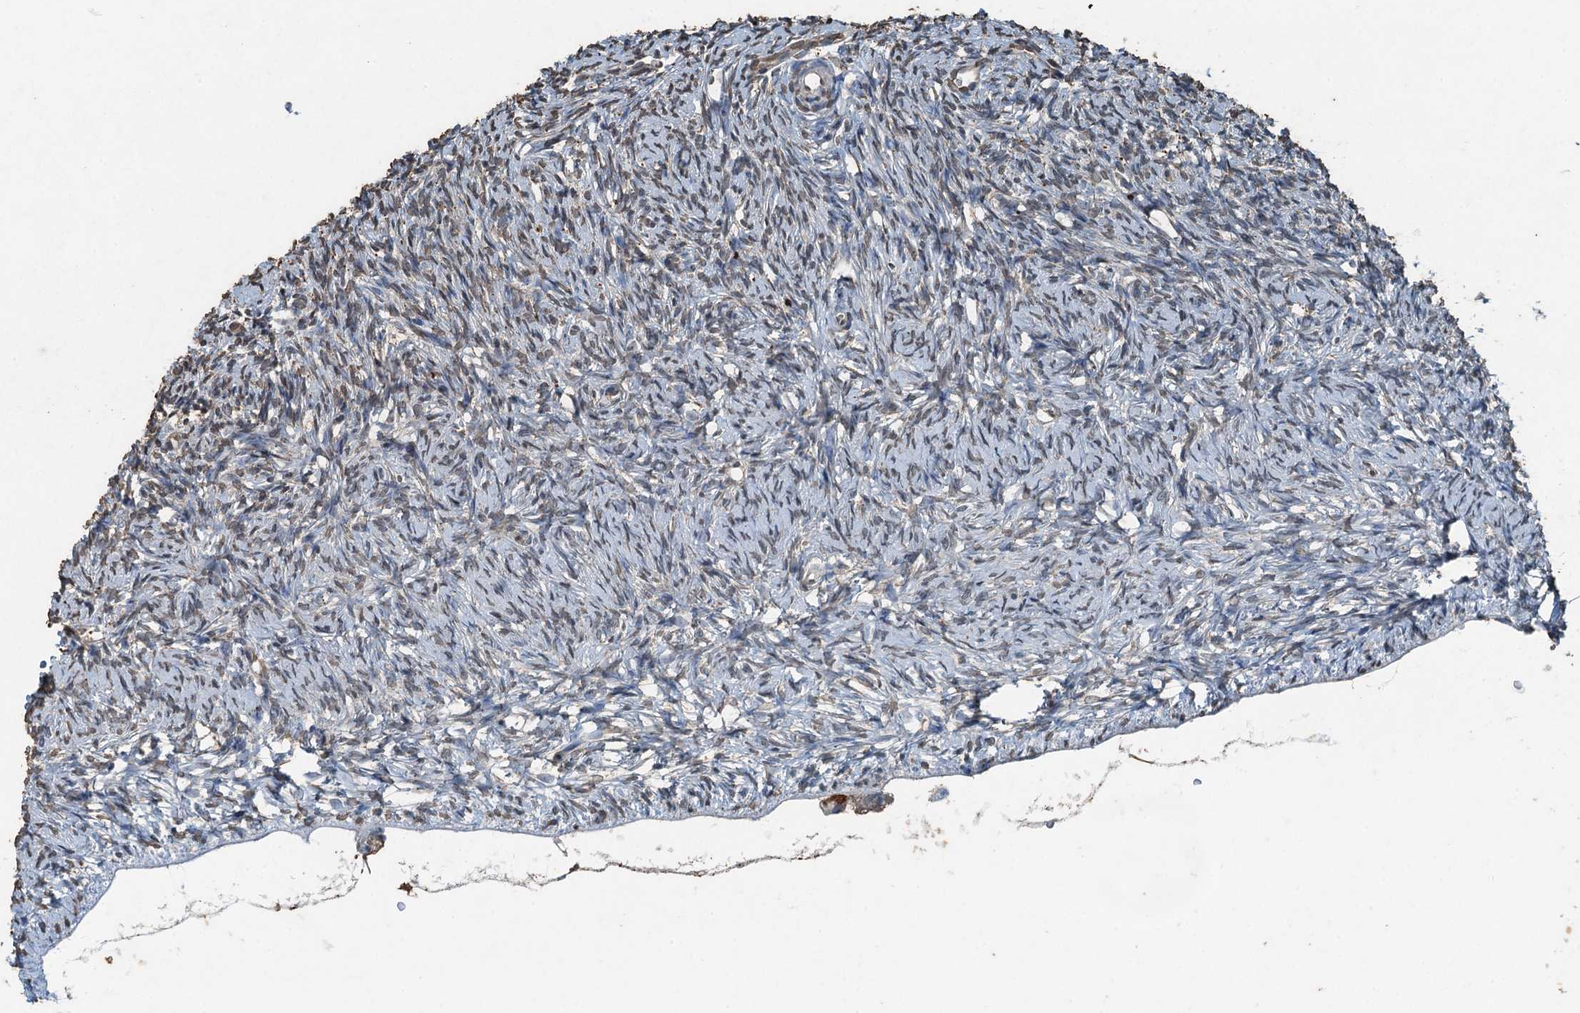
{"staining": {"intensity": "weak", "quantity": "<25%", "location": "cytoplasmic/membranous"}, "tissue": "ovary", "cell_type": "Ovarian stroma cells", "image_type": "normal", "snomed": [{"axis": "morphology", "description": "Normal tissue, NOS"}, {"axis": "topography", "description": "Ovary"}], "caption": "DAB immunohistochemical staining of benign human ovary shows no significant staining in ovarian stroma cells.", "gene": "TCTN1", "patient": {"sex": "female", "age": 51}}